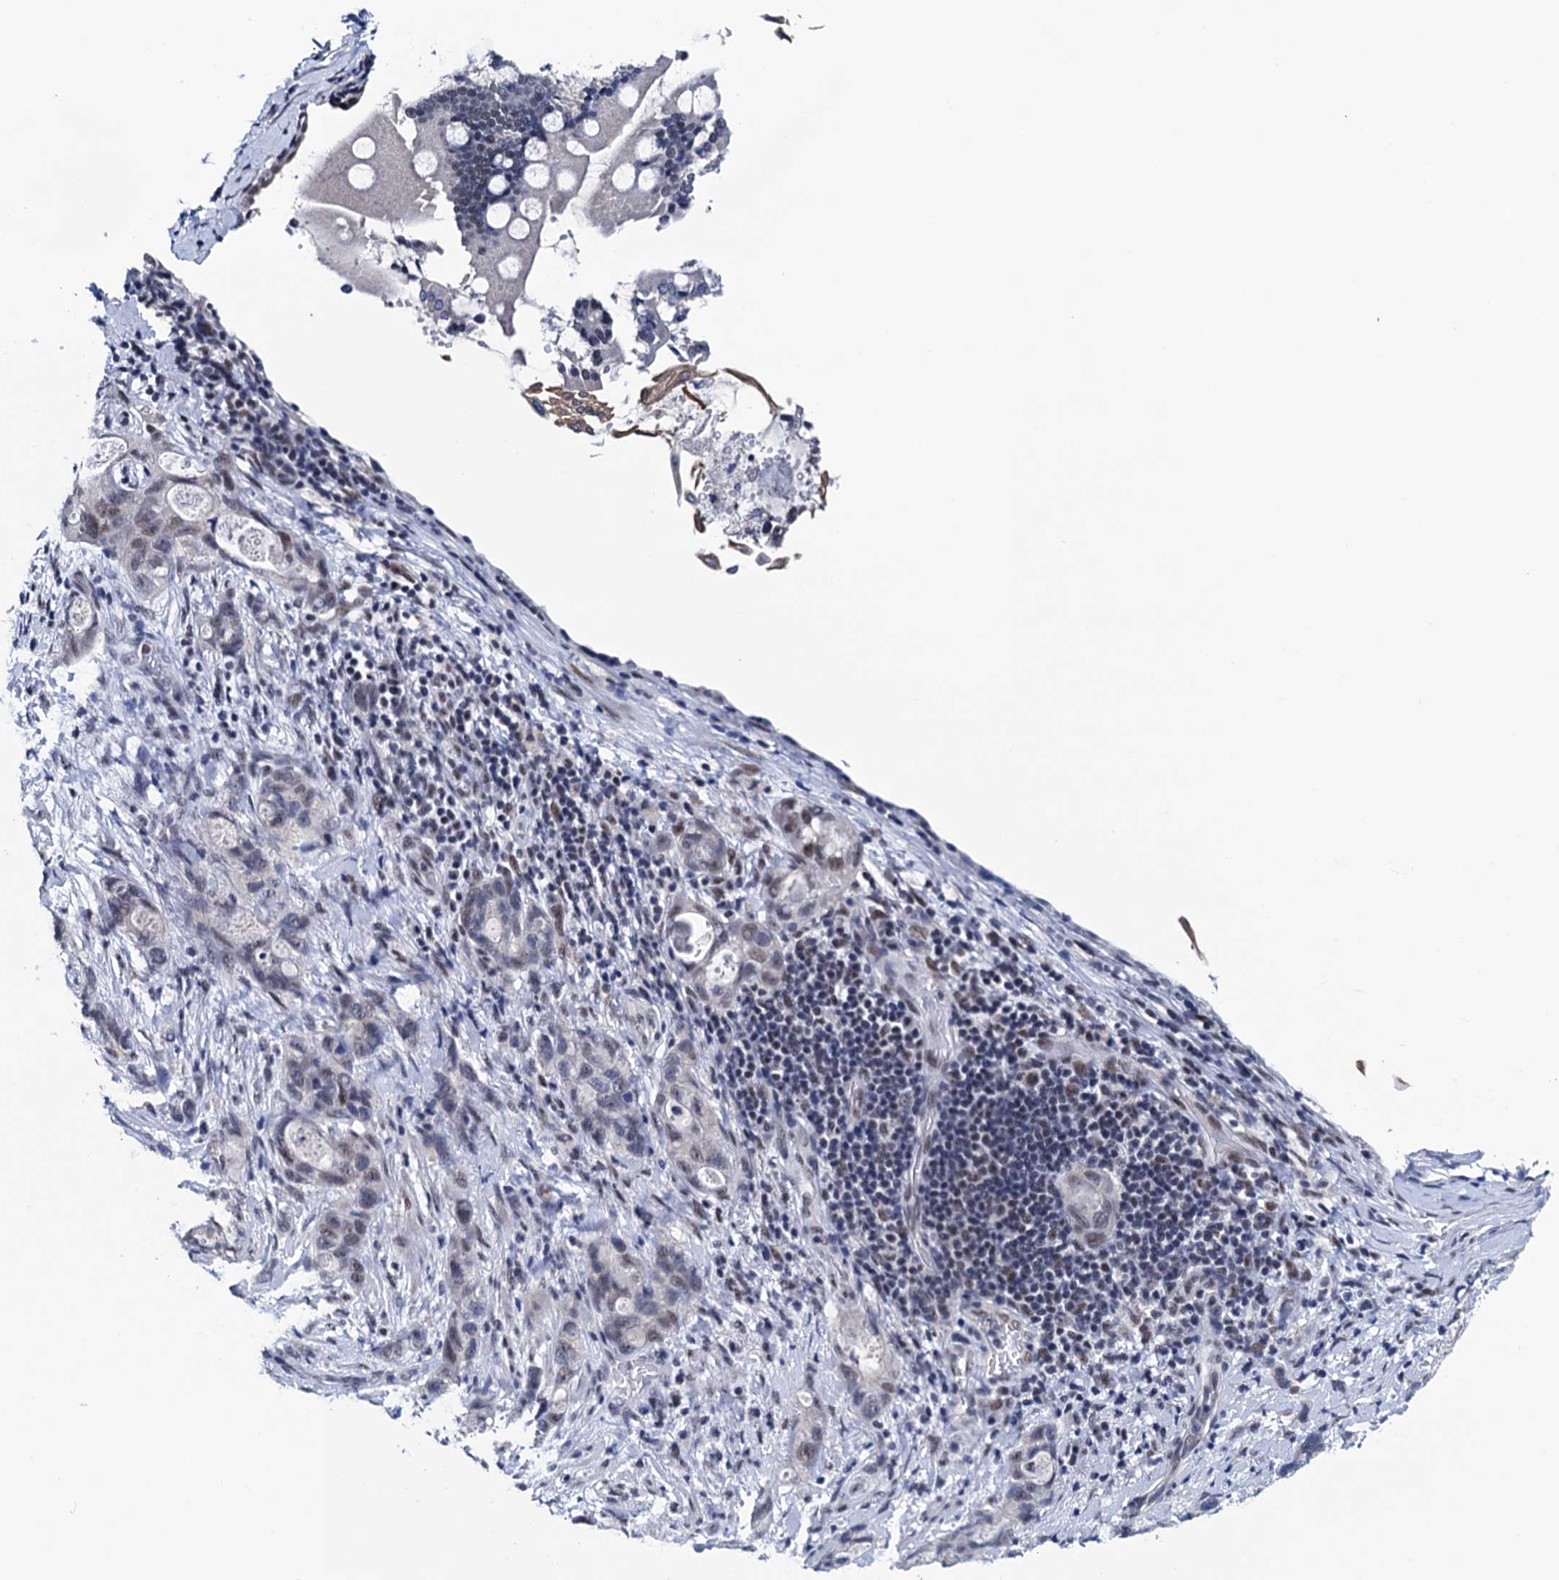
{"staining": {"intensity": "weak", "quantity": "25%-75%", "location": "nuclear"}, "tissue": "stomach cancer", "cell_type": "Tumor cells", "image_type": "cancer", "snomed": [{"axis": "morphology", "description": "Normal tissue, NOS"}, {"axis": "morphology", "description": "Adenocarcinoma, NOS"}, {"axis": "topography", "description": "Stomach"}], "caption": "IHC micrograph of neoplastic tissue: stomach cancer (adenocarcinoma) stained using immunohistochemistry reveals low levels of weak protein expression localized specifically in the nuclear of tumor cells, appearing as a nuclear brown color.", "gene": "FNBP4", "patient": {"sex": "female", "age": 89}}